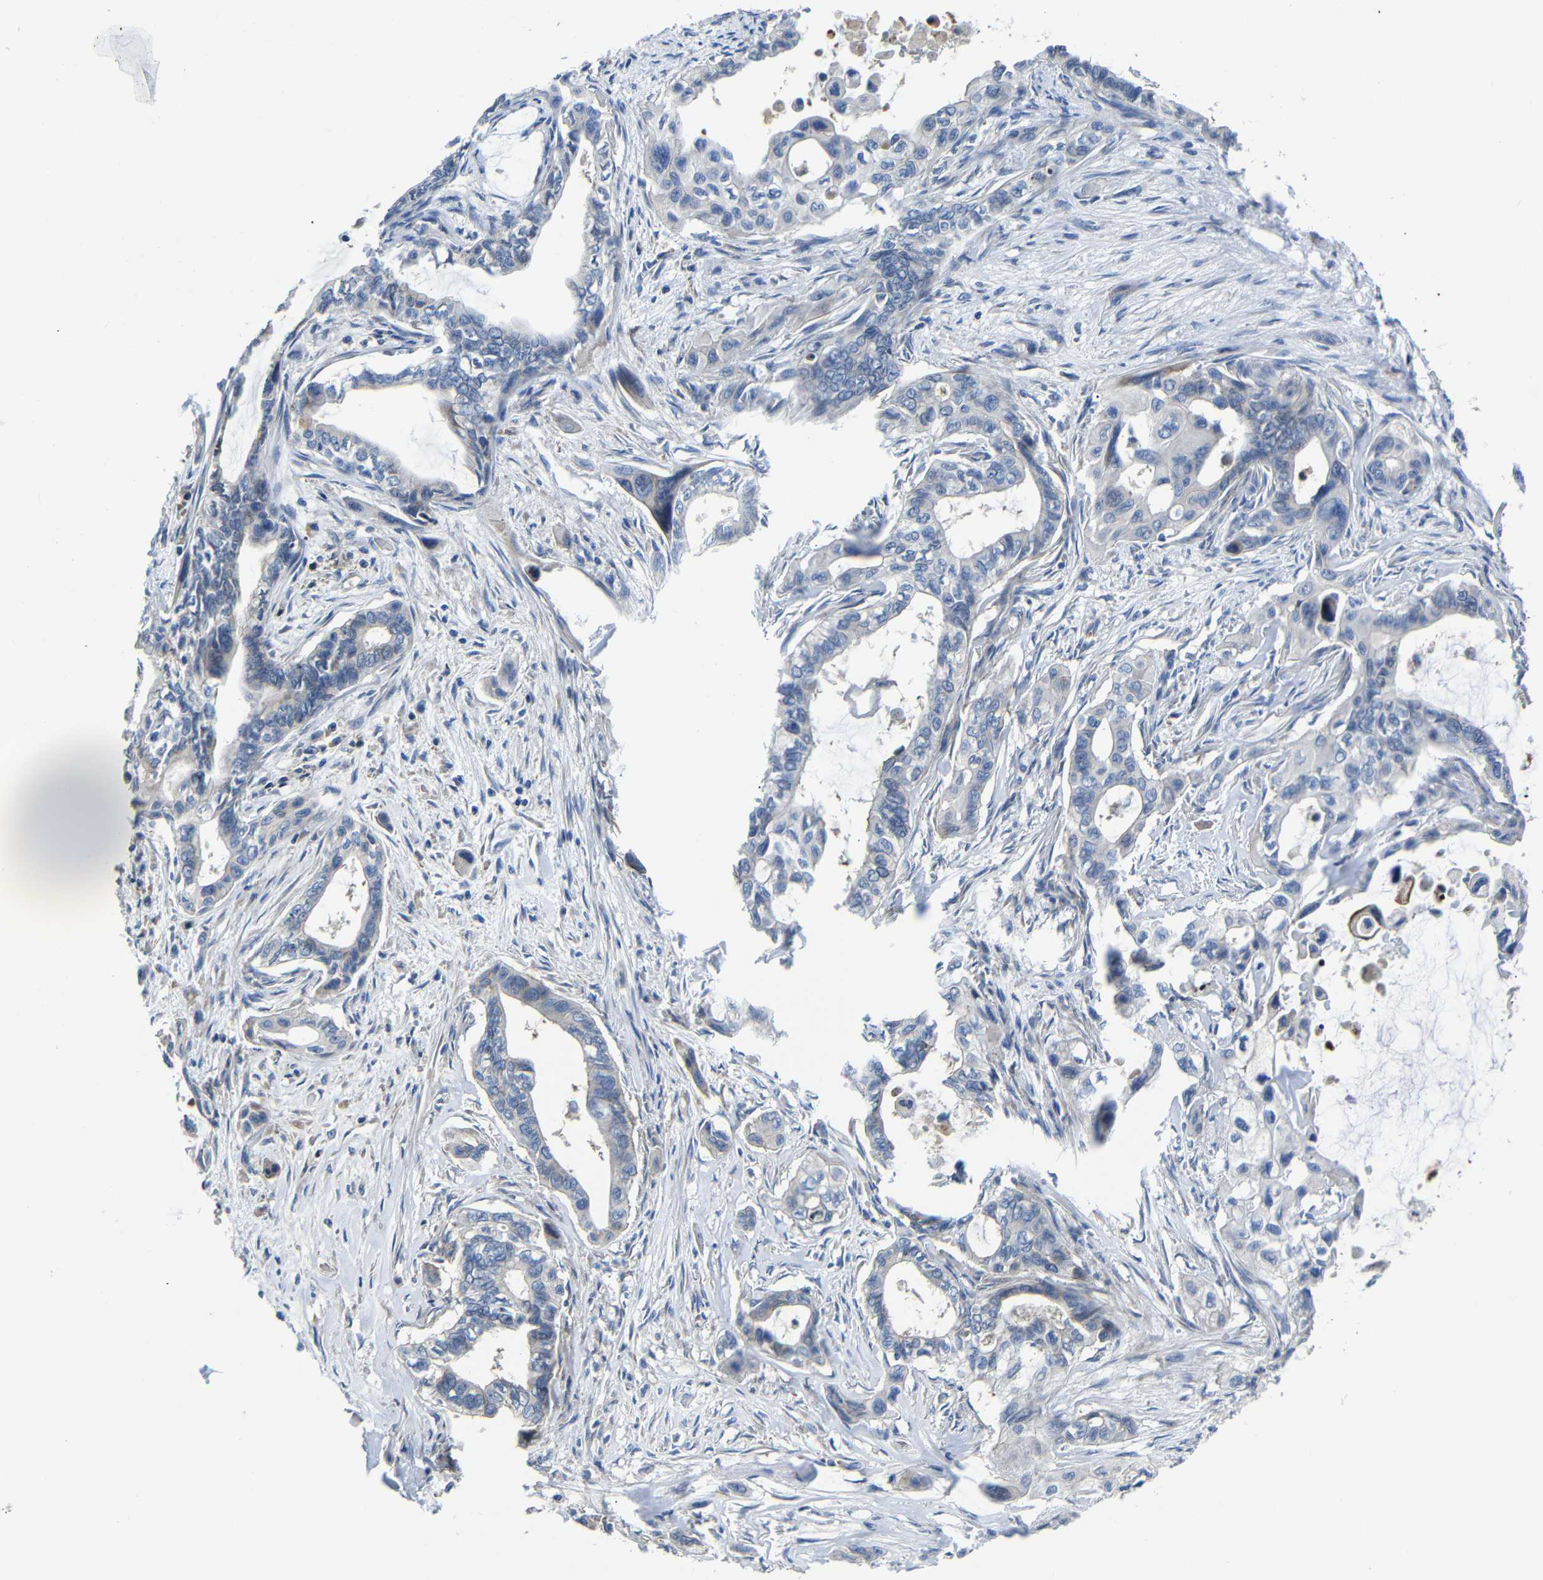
{"staining": {"intensity": "negative", "quantity": "none", "location": "none"}, "tissue": "pancreatic cancer", "cell_type": "Tumor cells", "image_type": "cancer", "snomed": [{"axis": "morphology", "description": "Adenocarcinoma, NOS"}, {"axis": "topography", "description": "Pancreas"}], "caption": "Immunohistochemistry (IHC) of human adenocarcinoma (pancreatic) shows no positivity in tumor cells. Brightfield microscopy of immunohistochemistry stained with DAB (brown) and hematoxylin (blue), captured at high magnification.", "gene": "AFDN", "patient": {"sex": "male", "age": 73}}